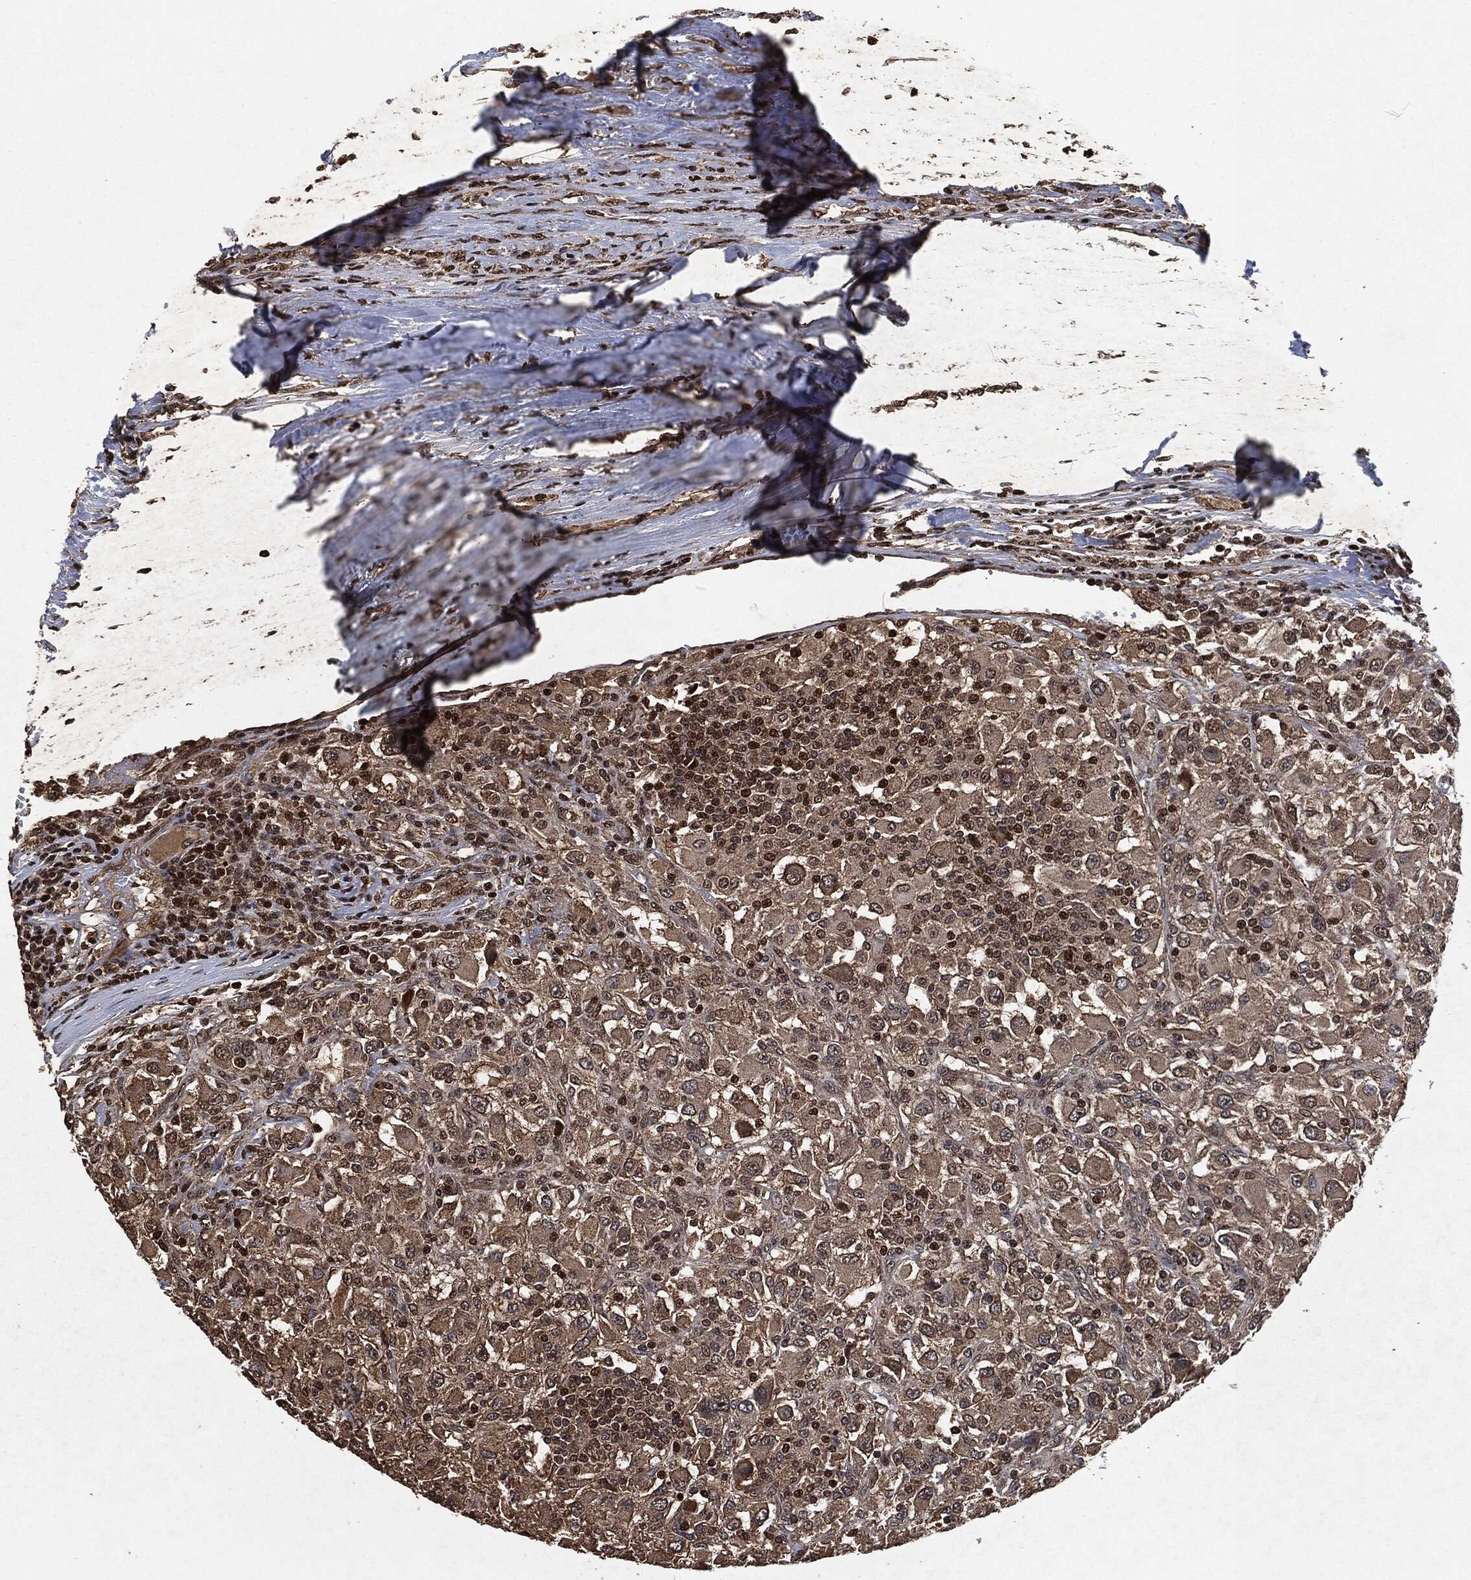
{"staining": {"intensity": "moderate", "quantity": "25%-75%", "location": "cytoplasmic/membranous"}, "tissue": "renal cancer", "cell_type": "Tumor cells", "image_type": "cancer", "snomed": [{"axis": "morphology", "description": "Adenocarcinoma, NOS"}, {"axis": "topography", "description": "Kidney"}], "caption": "Immunohistochemistry (IHC) (DAB (3,3'-diaminobenzidine)) staining of renal adenocarcinoma shows moderate cytoplasmic/membranous protein positivity in about 25%-75% of tumor cells. (Brightfield microscopy of DAB IHC at high magnification).", "gene": "SNAI1", "patient": {"sex": "female", "age": 67}}